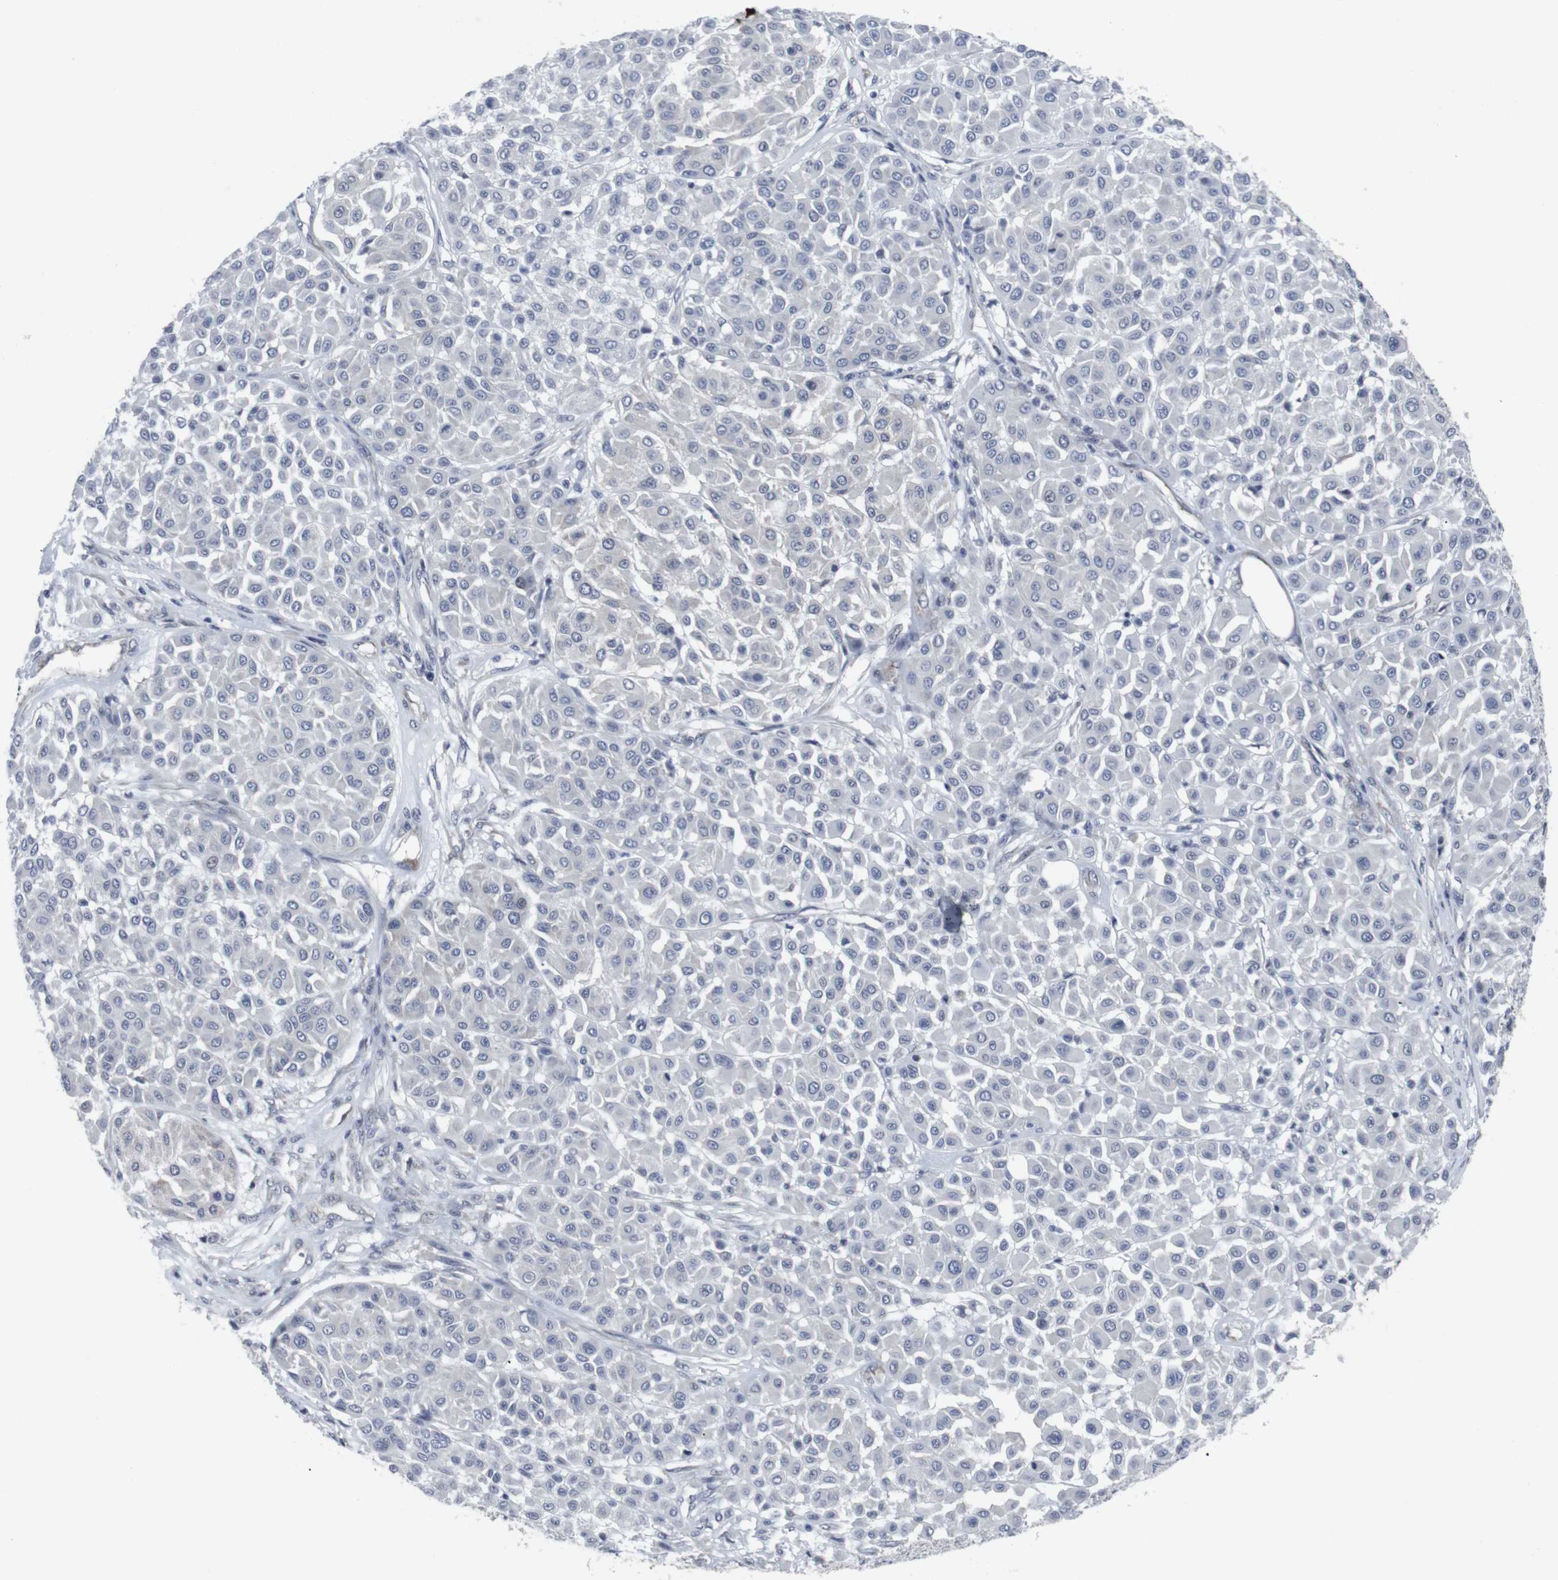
{"staining": {"intensity": "negative", "quantity": "none", "location": "none"}, "tissue": "melanoma", "cell_type": "Tumor cells", "image_type": "cancer", "snomed": [{"axis": "morphology", "description": "Malignant melanoma, Metastatic site"}, {"axis": "topography", "description": "Soft tissue"}], "caption": "High magnification brightfield microscopy of melanoma stained with DAB (brown) and counterstained with hematoxylin (blue): tumor cells show no significant staining.", "gene": "GEMIN2", "patient": {"sex": "male", "age": 41}}